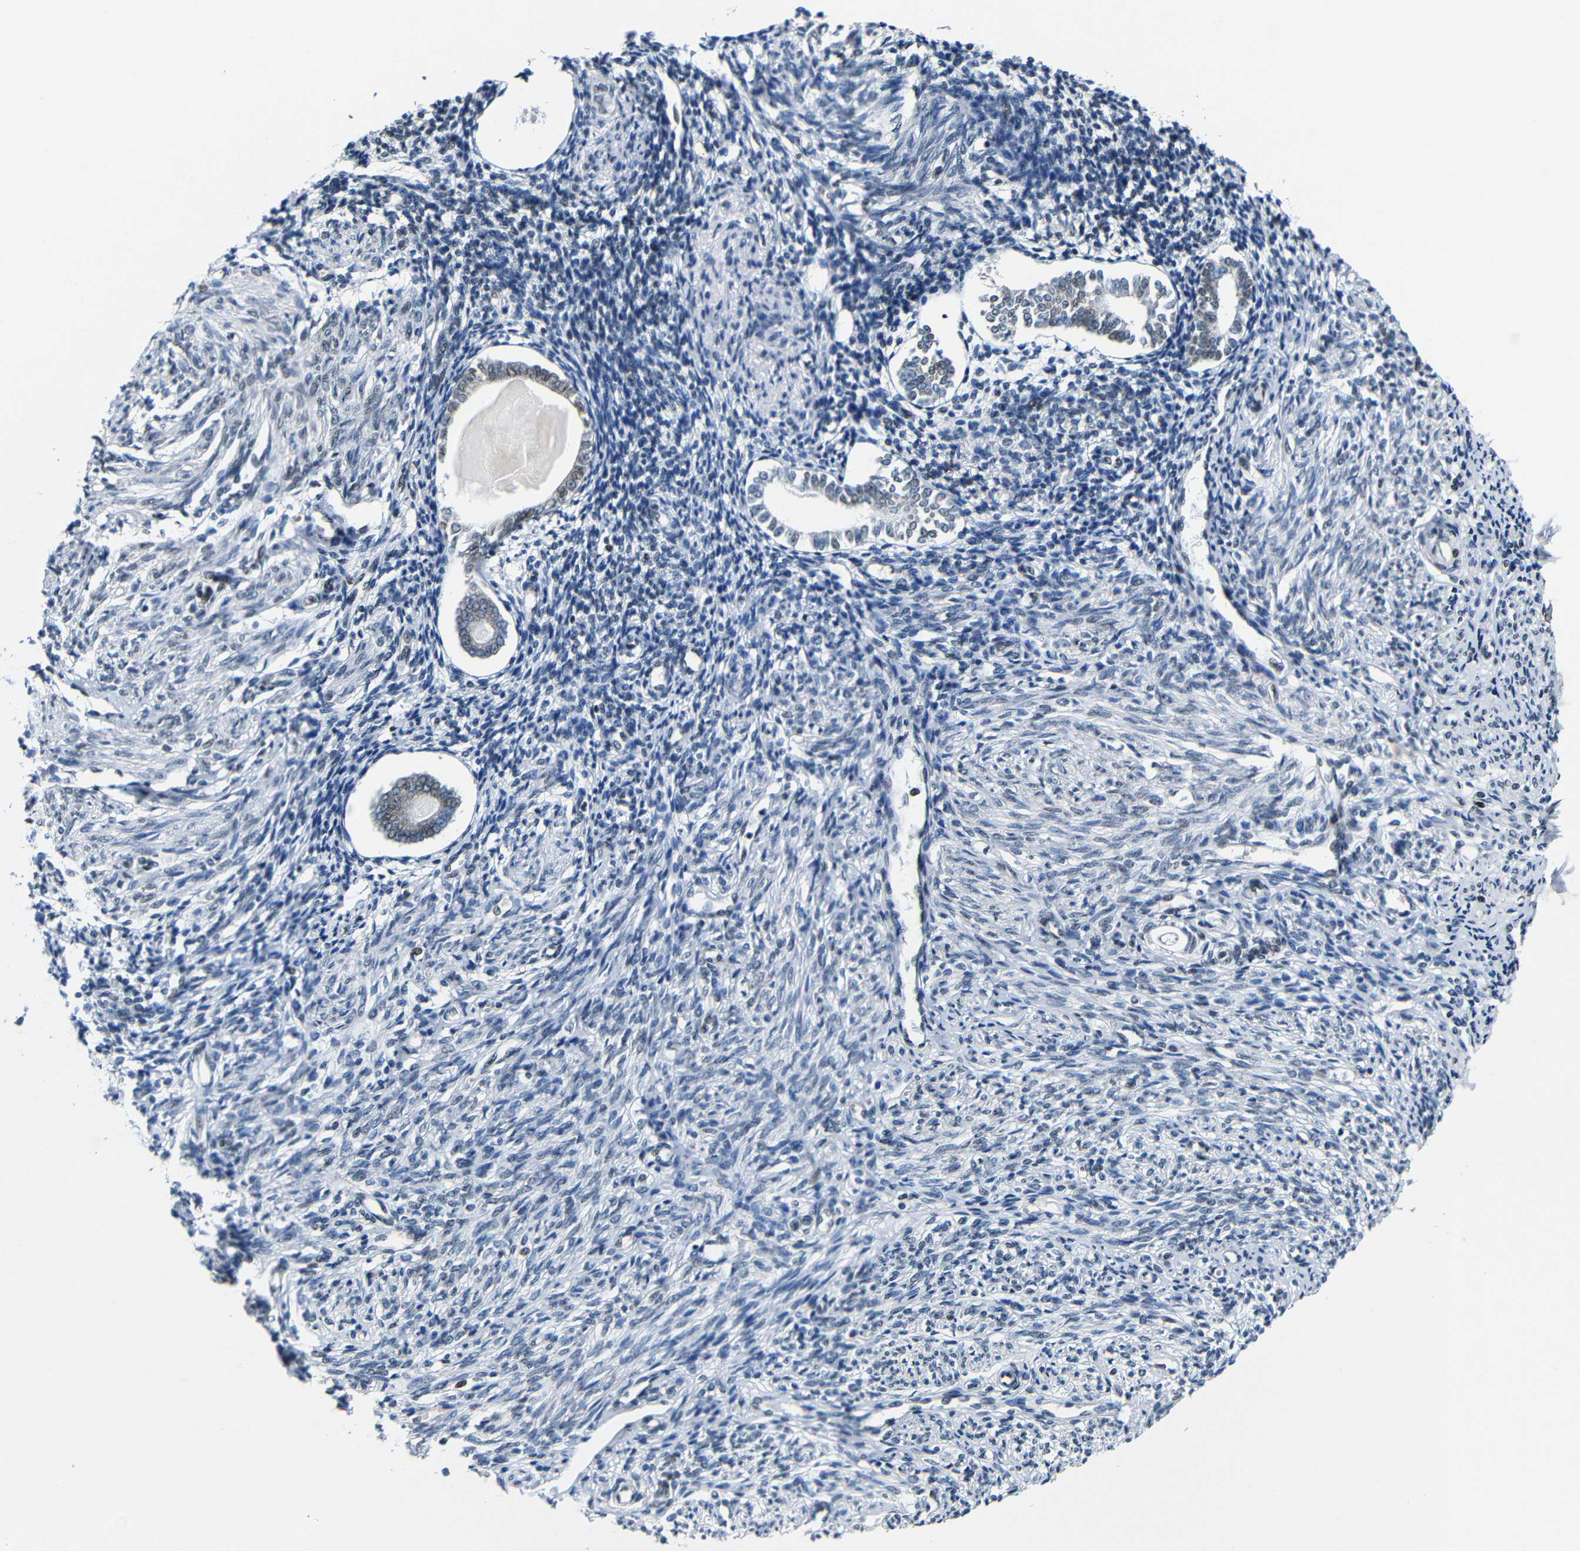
{"staining": {"intensity": "strong", "quantity": "25%-75%", "location": "nuclear"}, "tissue": "endometrium", "cell_type": "Cells in endometrial stroma", "image_type": "normal", "snomed": [{"axis": "morphology", "description": "Normal tissue, NOS"}, {"axis": "topography", "description": "Endometrium"}], "caption": "Immunohistochemical staining of benign endometrium demonstrates high levels of strong nuclear staining in about 25%-75% of cells in endometrial stroma.", "gene": "PTBP1", "patient": {"sex": "female", "age": 71}}